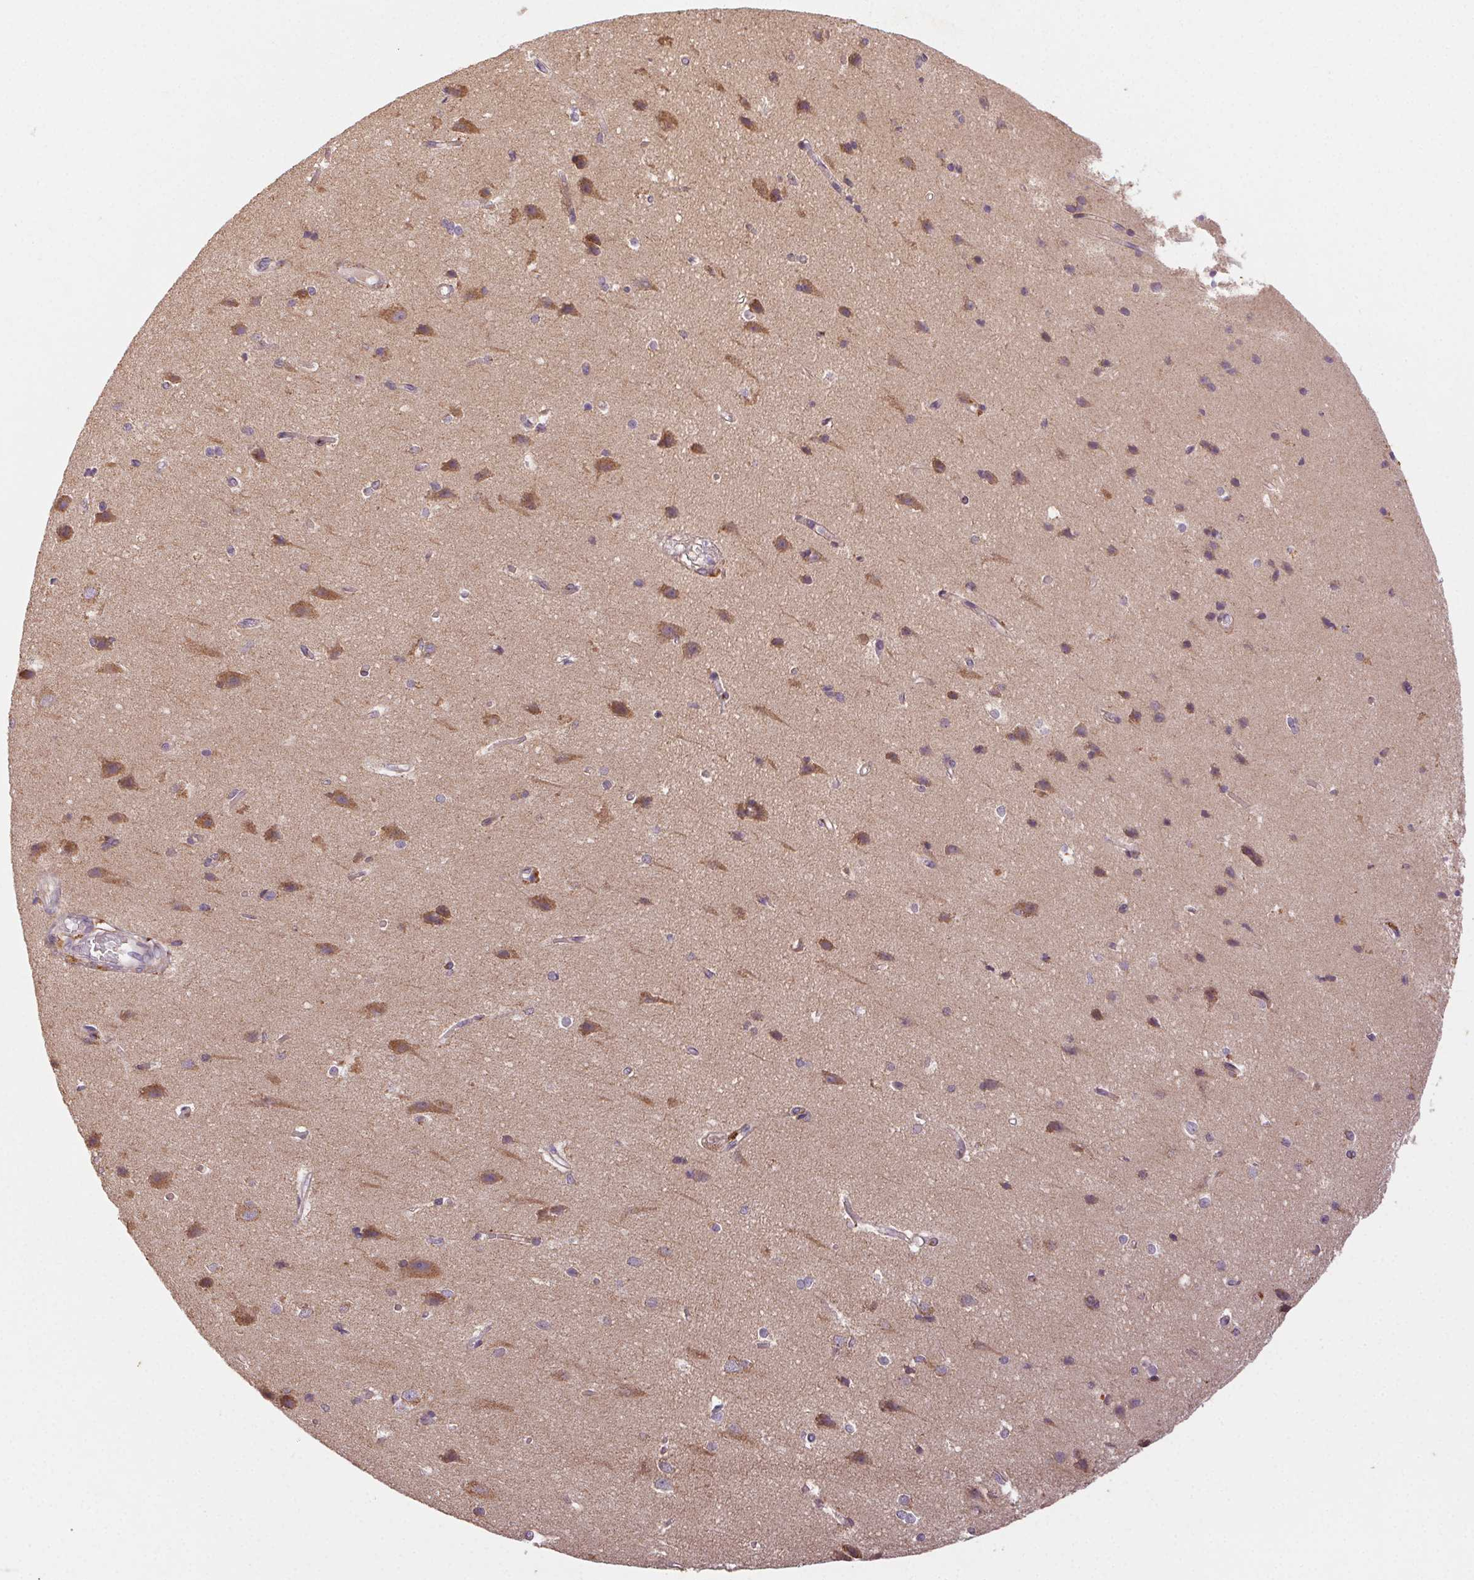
{"staining": {"intensity": "weak", "quantity": "<25%", "location": "cytoplasmic/membranous"}, "tissue": "cerebral cortex", "cell_type": "Endothelial cells", "image_type": "normal", "snomed": [{"axis": "morphology", "description": "Normal tissue, NOS"}, {"axis": "topography", "description": "Cerebral cortex"}], "caption": "A high-resolution micrograph shows immunohistochemistry (IHC) staining of normal cerebral cortex, which demonstrates no significant staining in endothelial cells. (DAB (3,3'-diaminobenzidine) immunohistochemistry (IHC) with hematoxylin counter stain).", "gene": "FNBP1L", "patient": {"sex": "male", "age": 37}}